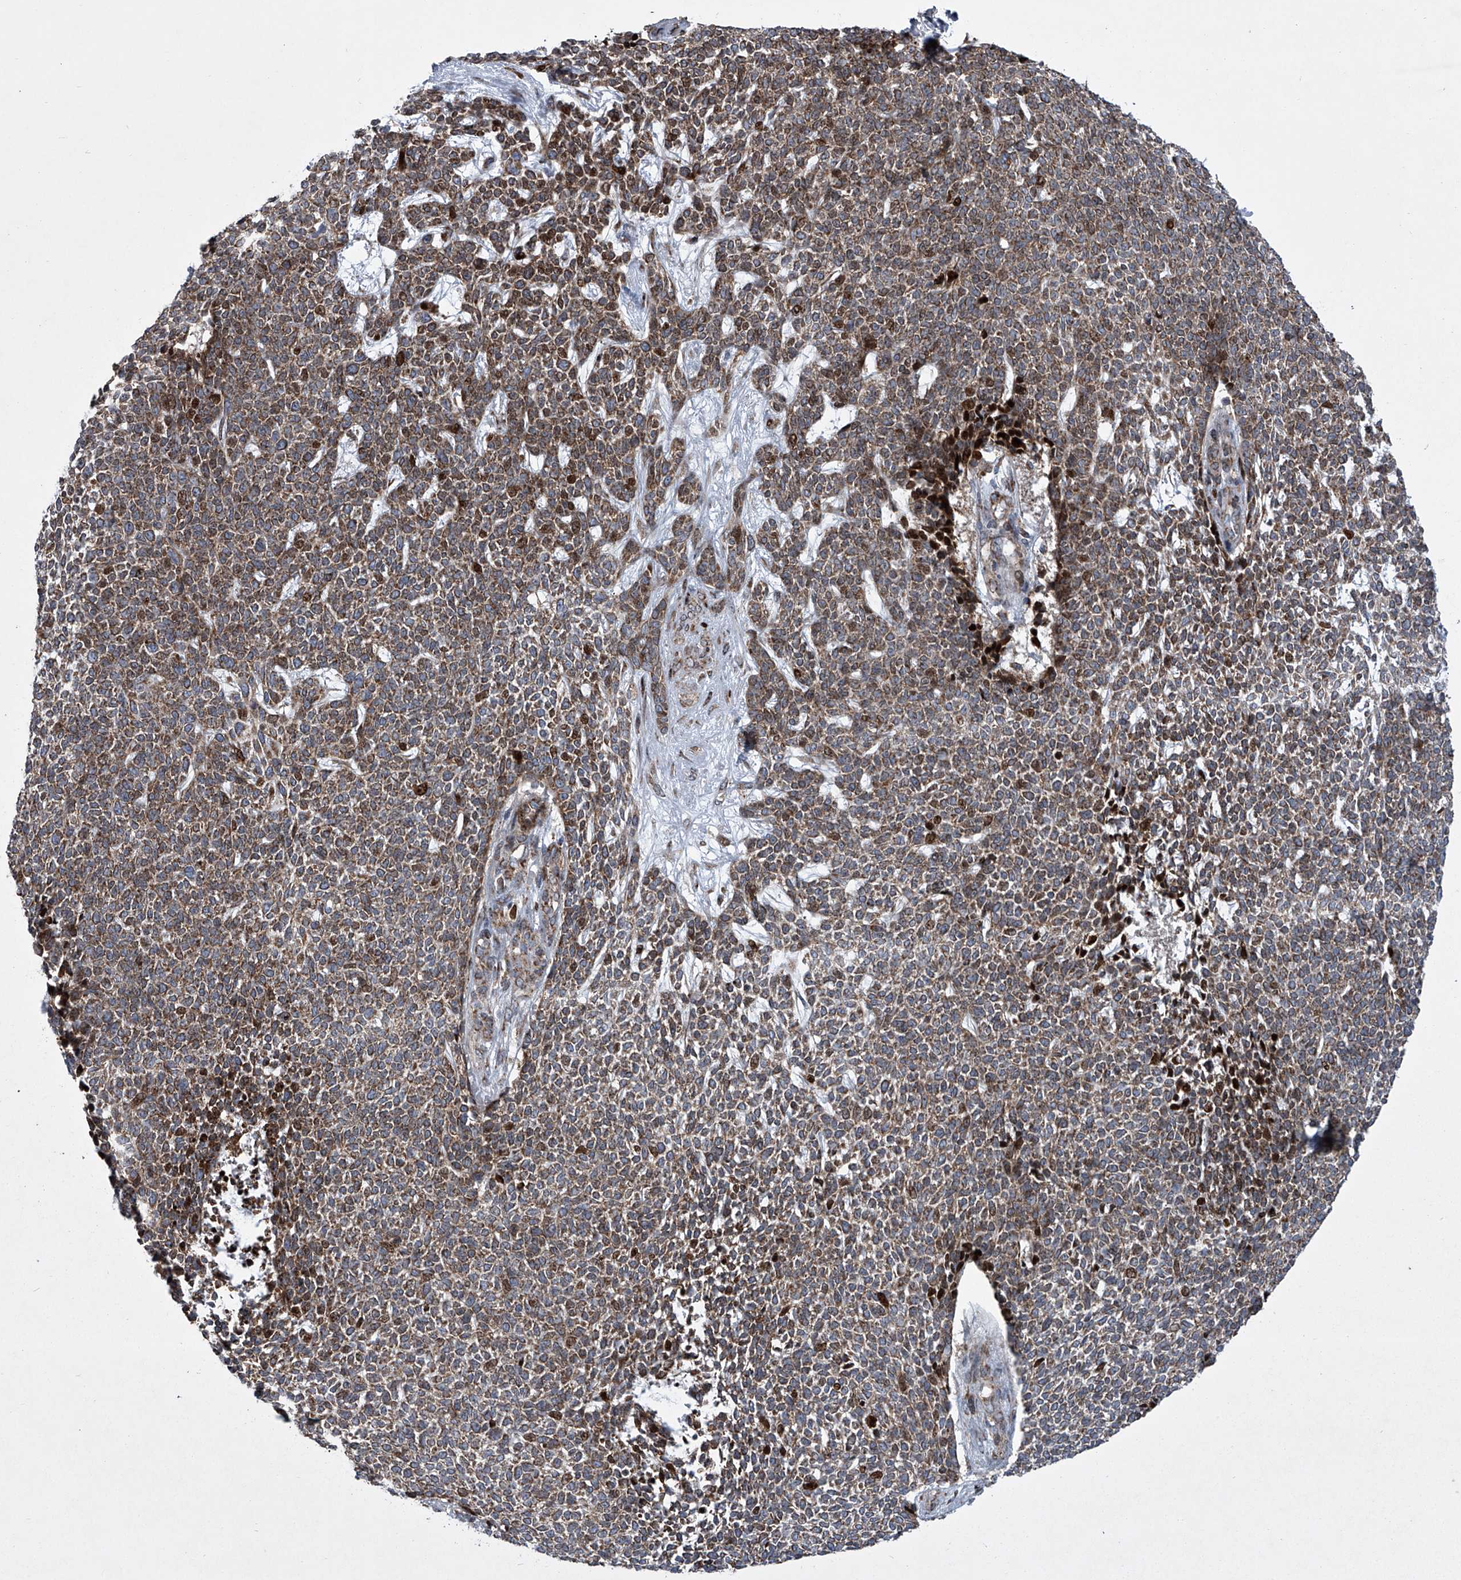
{"staining": {"intensity": "moderate", "quantity": ">75%", "location": "cytoplasmic/membranous,nuclear"}, "tissue": "skin cancer", "cell_type": "Tumor cells", "image_type": "cancer", "snomed": [{"axis": "morphology", "description": "Basal cell carcinoma"}, {"axis": "topography", "description": "Skin"}], "caption": "Skin cancer stained for a protein shows moderate cytoplasmic/membranous and nuclear positivity in tumor cells.", "gene": "STRADA", "patient": {"sex": "female", "age": 84}}